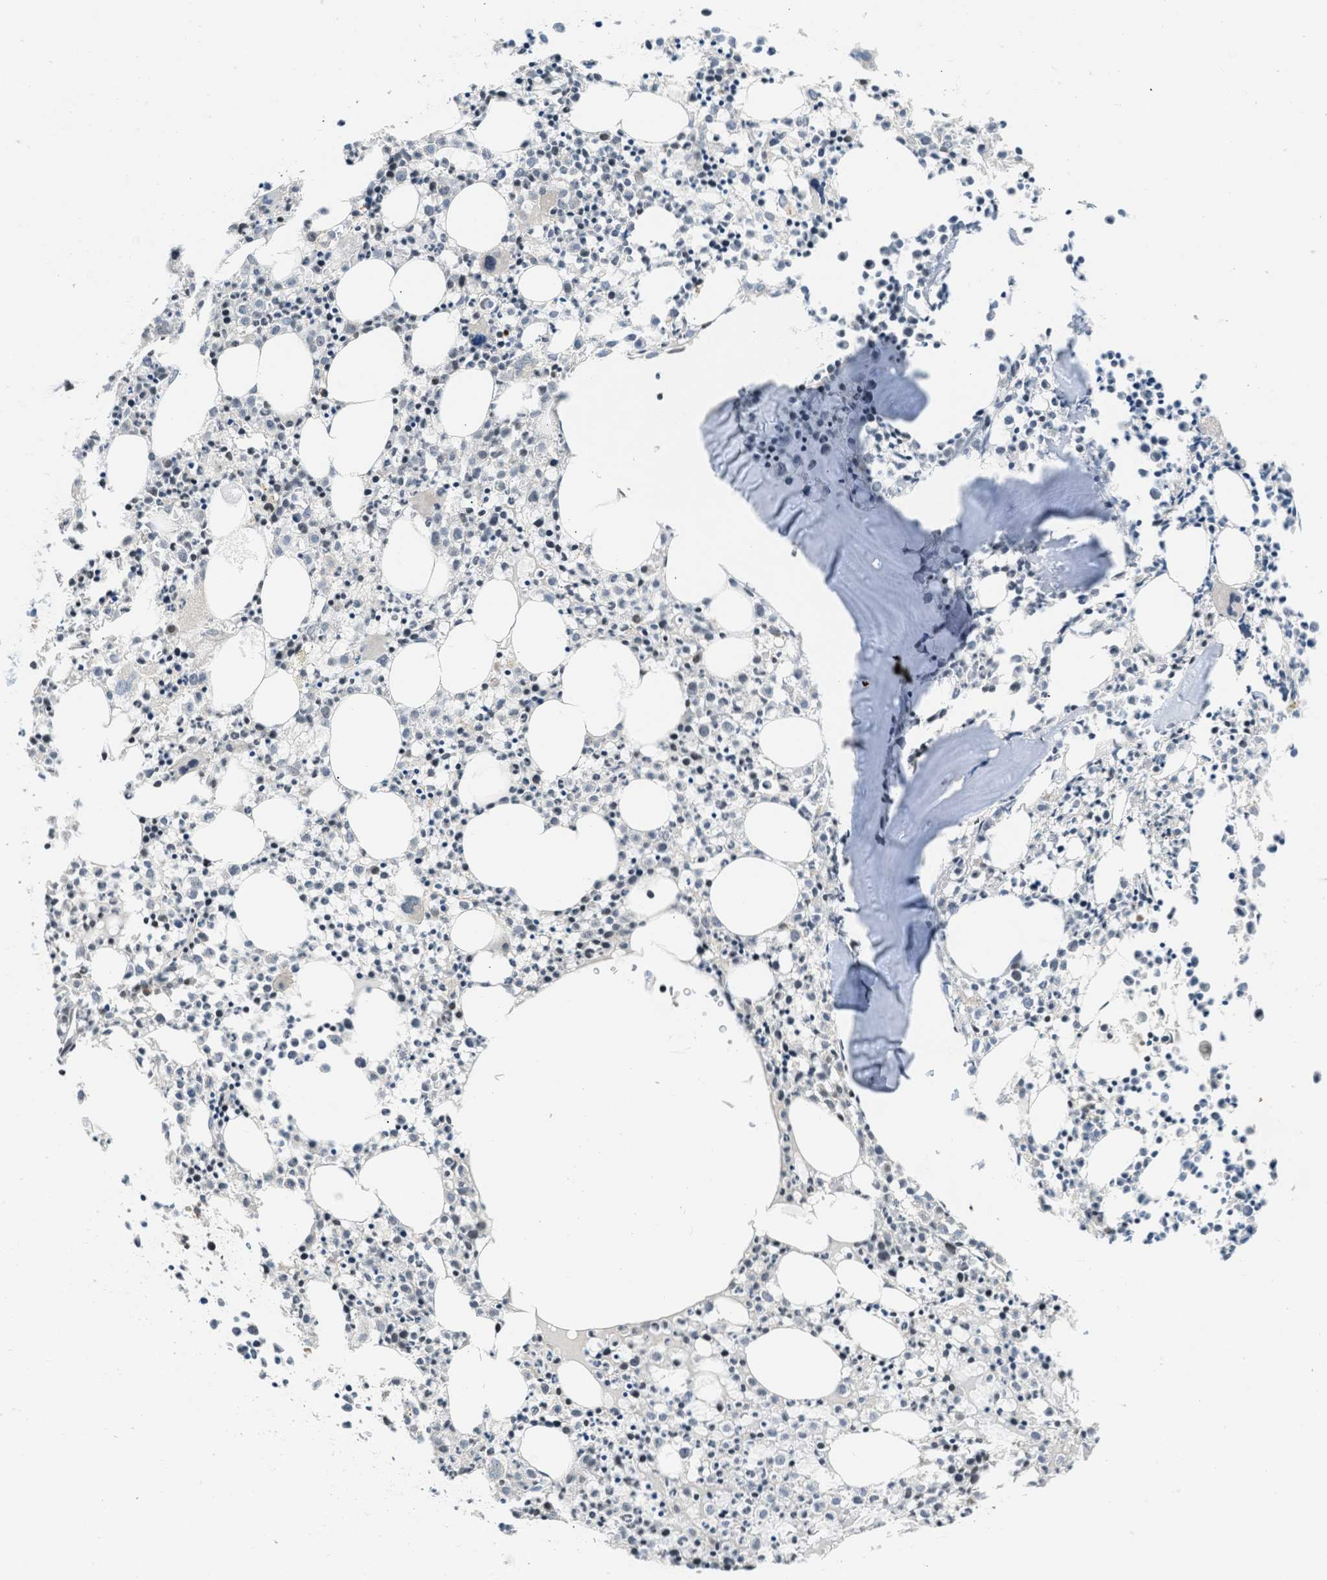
{"staining": {"intensity": "weak", "quantity": "<25%", "location": "cytoplasmic/membranous,nuclear"}, "tissue": "bone marrow", "cell_type": "Hematopoietic cells", "image_type": "normal", "snomed": [{"axis": "morphology", "description": "Normal tissue, NOS"}, {"axis": "morphology", "description": "Inflammation, NOS"}, {"axis": "topography", "description": "Bone marrow"}], "caption": "Hematopoietic cells show no significant protein staining in unremarkable bone marrow.", "gene": "TTBK2", "patient": {"sex": "male", "age": 25}}